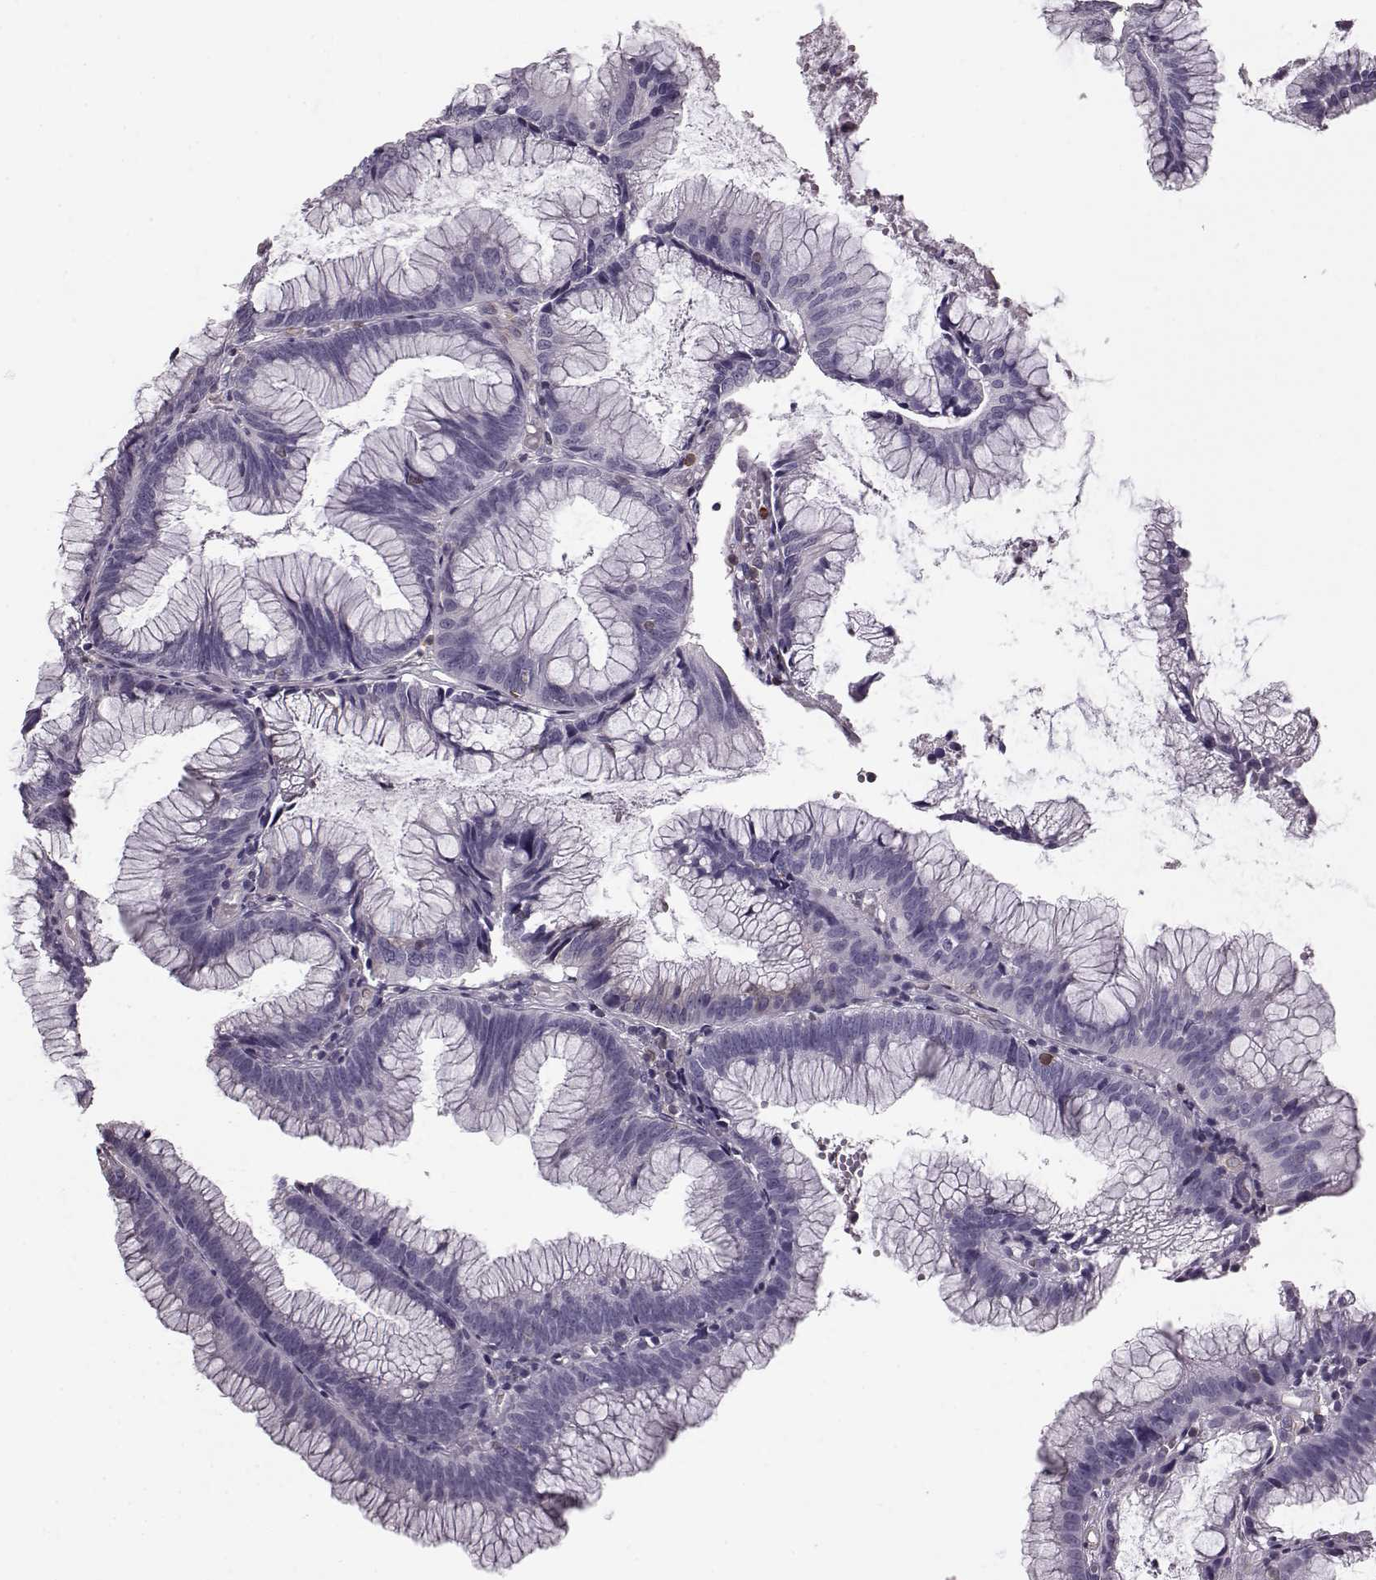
{"staining": {"intensity": "weak", "quantity": "<25%", "location": "cytoplasmic/membranous"}, "tissue": "colorectal cancer", "cell_type": "Tumor cells", "image_type": "cancer", "snomed": [{"axis": "morphology", "description": "Adenocarcinoma, NOS"}, {"axis": "topography", "description": "Colon"}], "caption": "DAB (3,3'-diaminobenzidine) immunohistochemical staining of colorectal cancer (adenocarcinoma) reveals no significant staining in tumor cells.", "gene": "ELOVL5", "patient": {"sex": "female", "age": 78}}